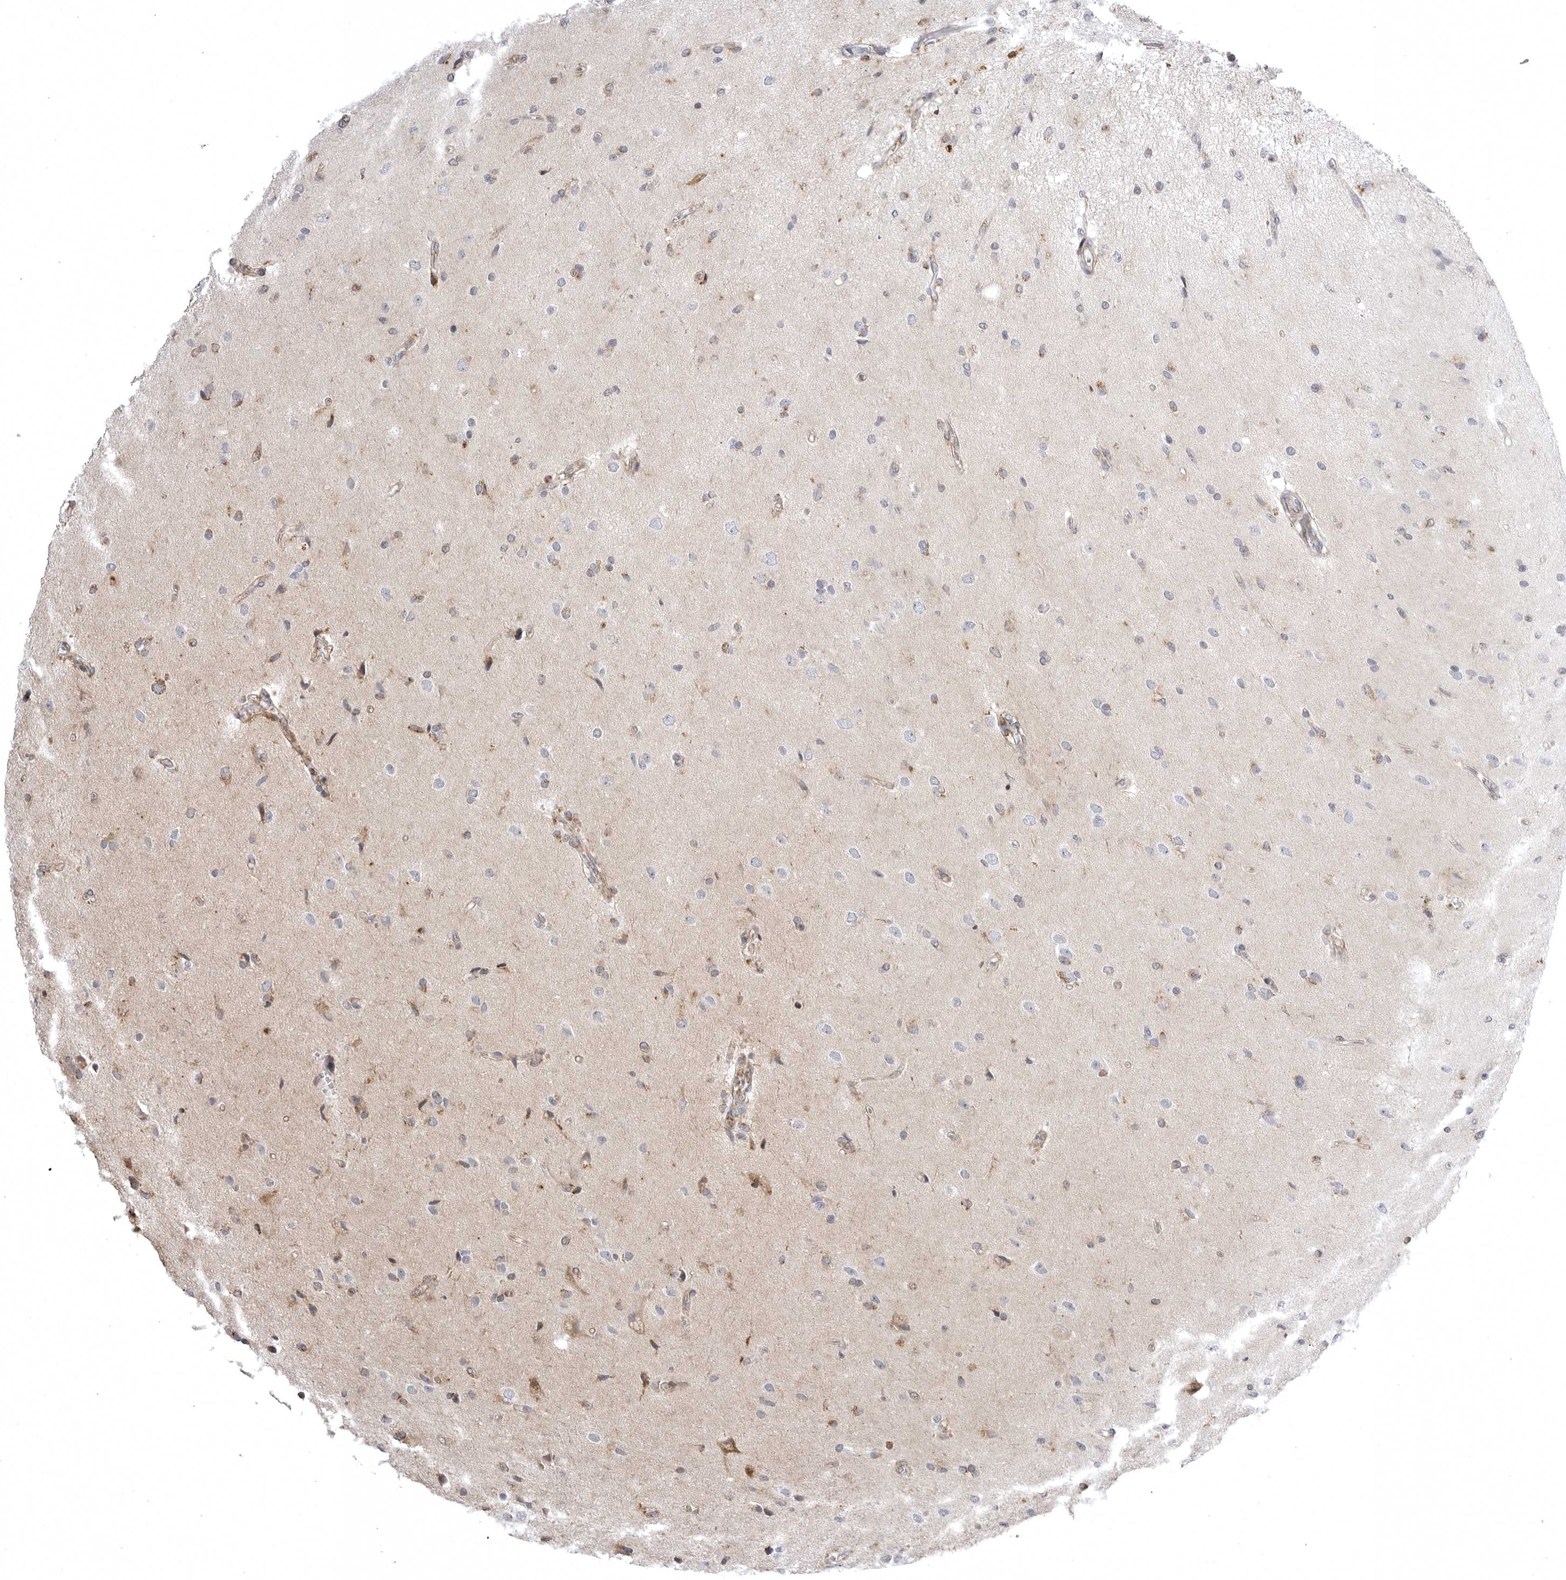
{"staining": {"intensity": "negative", "quantity": "none", "location": "none"}, "tissue": "glioma", "cell_type": "Tumor cells", "image_type": "cancer", "snomed": [{"axis": "morphology", "description": "Glioma, malignant, High grade"}, {"axis": "topography", "description": "Brain"}], "caption": "DAB (3,3'-diaminobenzidine) immunohistochemical staining of malignant glioma (high-grade) displays no significant expression in tumor cells. The staining was performed using DAB (3,3'-diaminobenzidine) to visualize the protein expression in brown, while the nuclei were stained in blue with hematoxylin (Magnification: 20x).", "gene": "TUFM", "patient": {"sex": "male", "age": 72}}